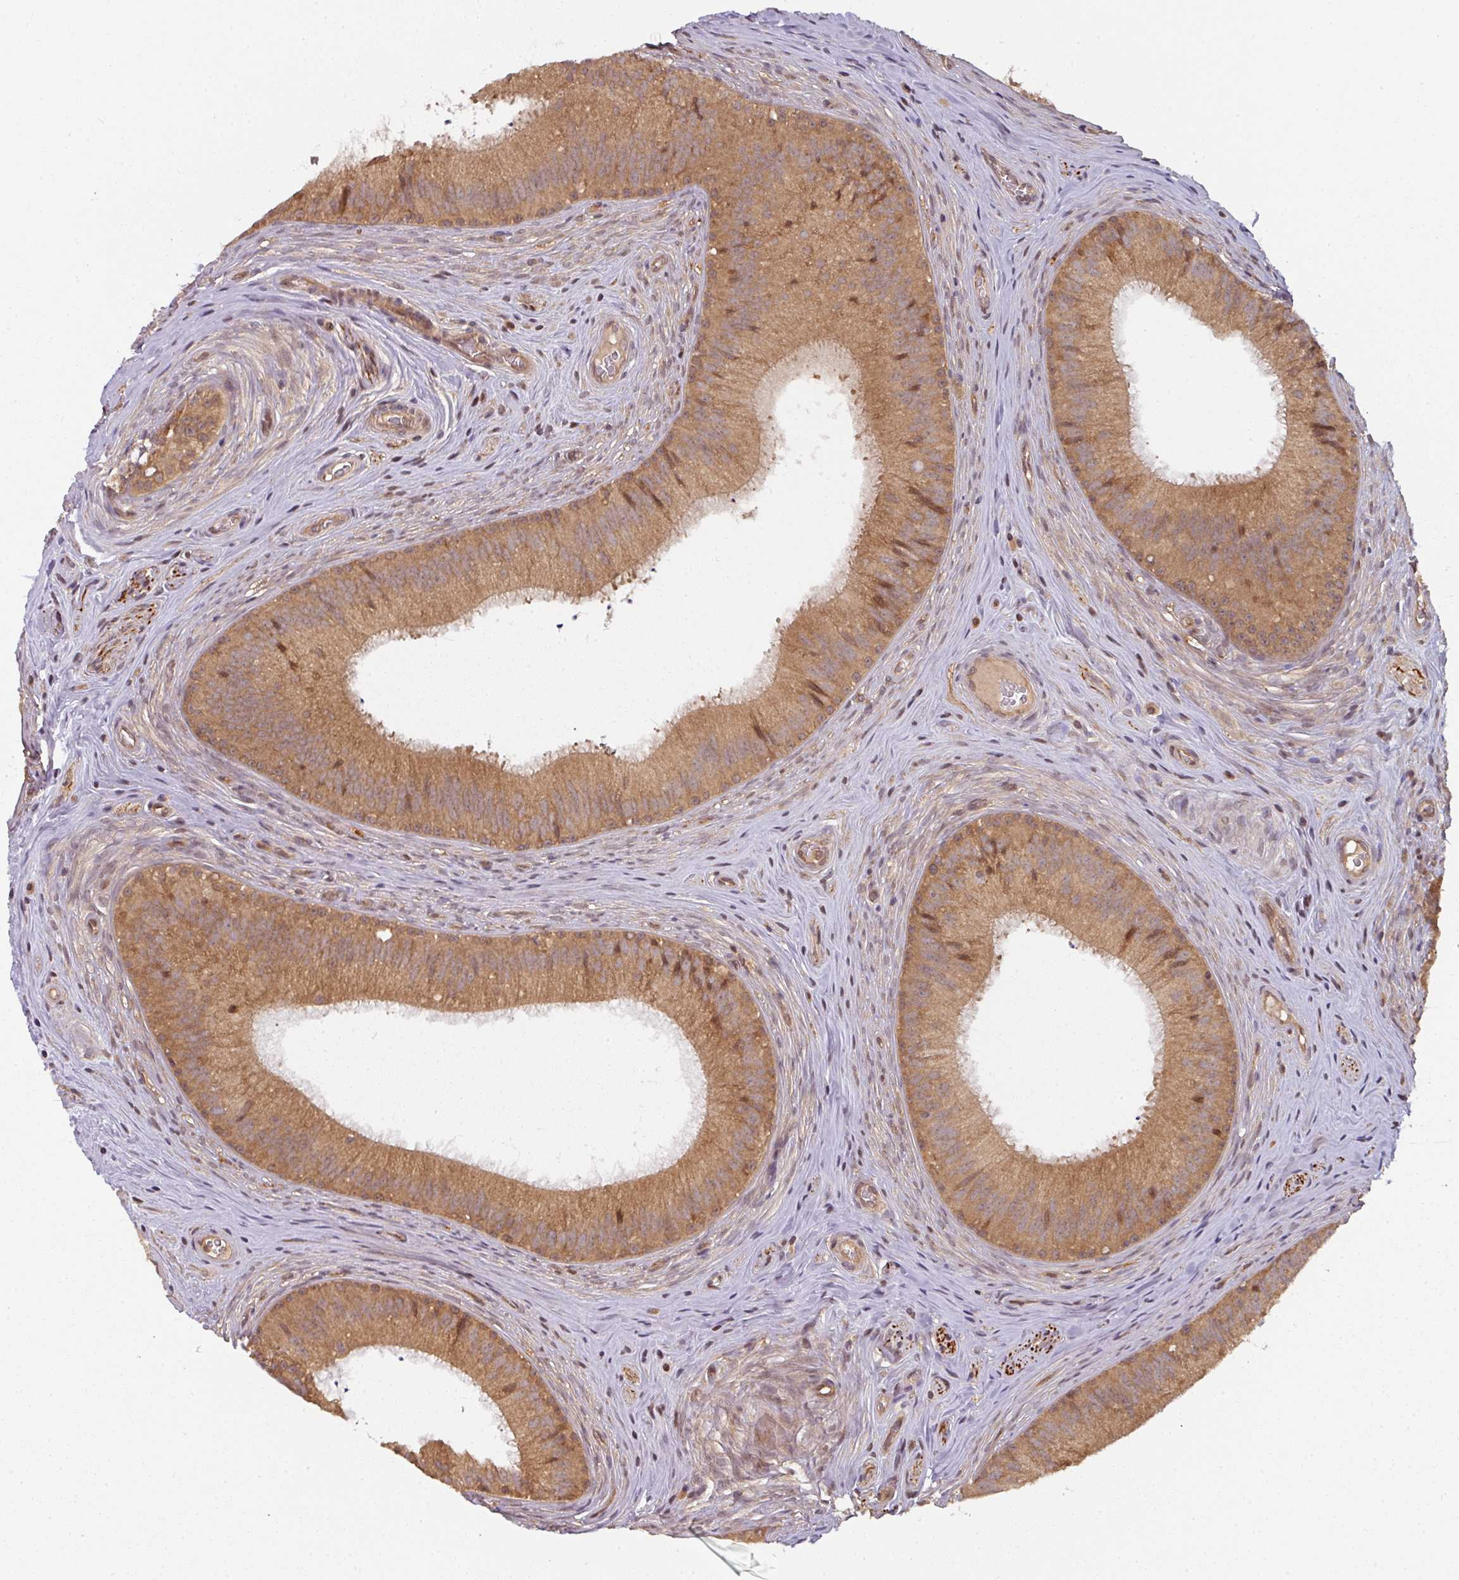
{"staining": {"intensity": "moderate", "quantity": ">75%", "location": "cytoplasmic/membranous"}, "tissue": "epididymis", "cell_type": "Glandular cells", "image_type": "normal", "snomed": [{"axis": "morphology", "description": "Normal tissue, NOS"}, {"axis": "topography", "description": "Epididymis"}], "caption": "Moderate cytoplasmic/membranous staining for a protein is appreciated in approximately >75% of glandular cells of normal epididymis using immunohistochemistry (IHC).", "gene": "EIF4EBP2", "patient": {"sex": "male", "age": 24}}